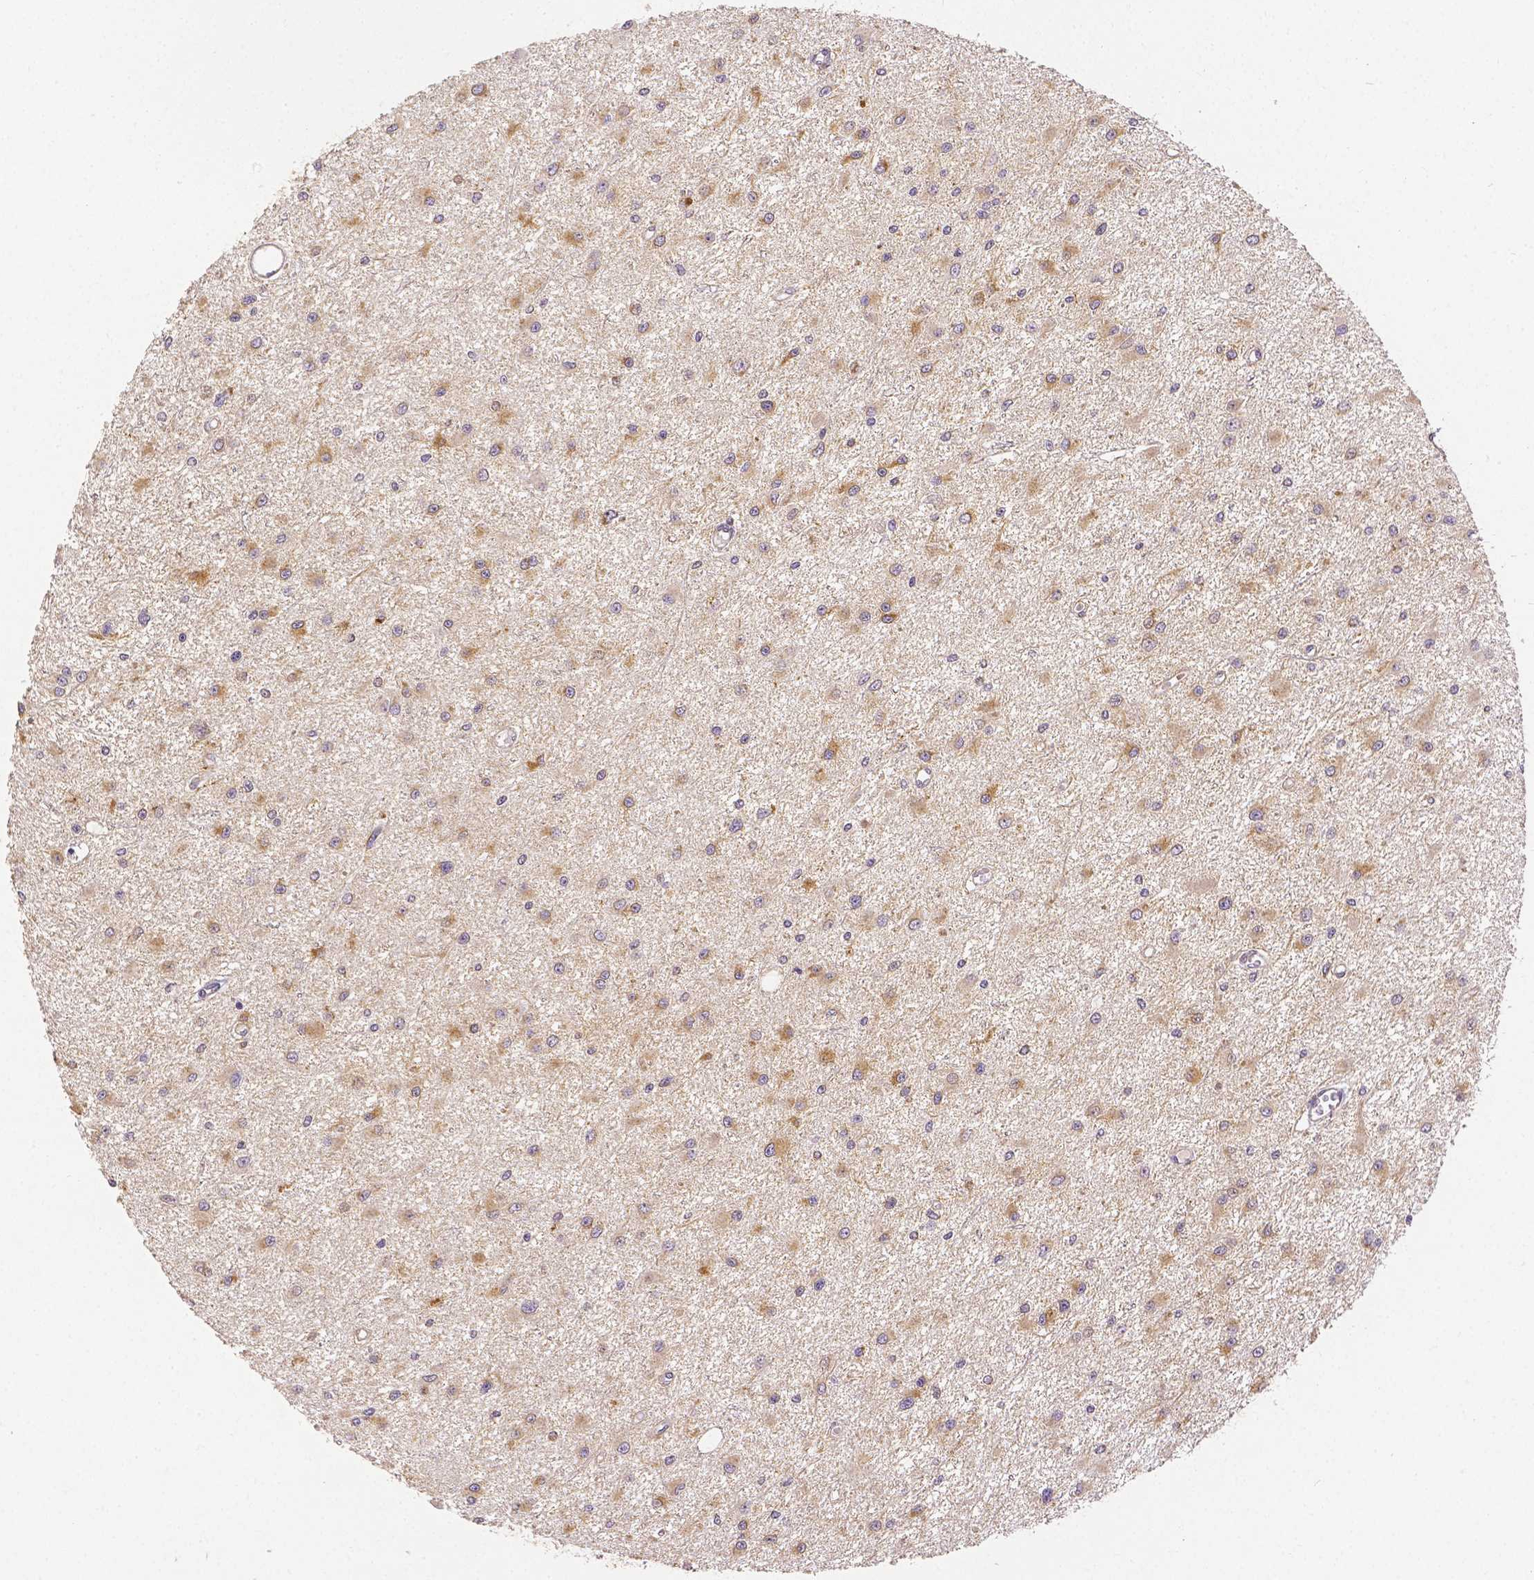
{"staining": {"intensity": "moderate", "quantity": "<25%", "location": "cytoplasmic/membranous"}, "tissue": "glioma", "cell_type": "Tumor cells", "image_type": "cancer", "snomed": [{"axis": "morphology", "description": "Glioma, malignant, High grade"}, {"axis": "topography", "description": "Brain"}], "caption": "A photomicrograph of glioma stained for a protein demonstrates moderate cytoplasmic/membranous brown staining in tumor cells. (Brightfield microscopy of DAB IHC at high magnification).", "gene": "RHOT1", "patient": {"sex": "male", "age": 54}}